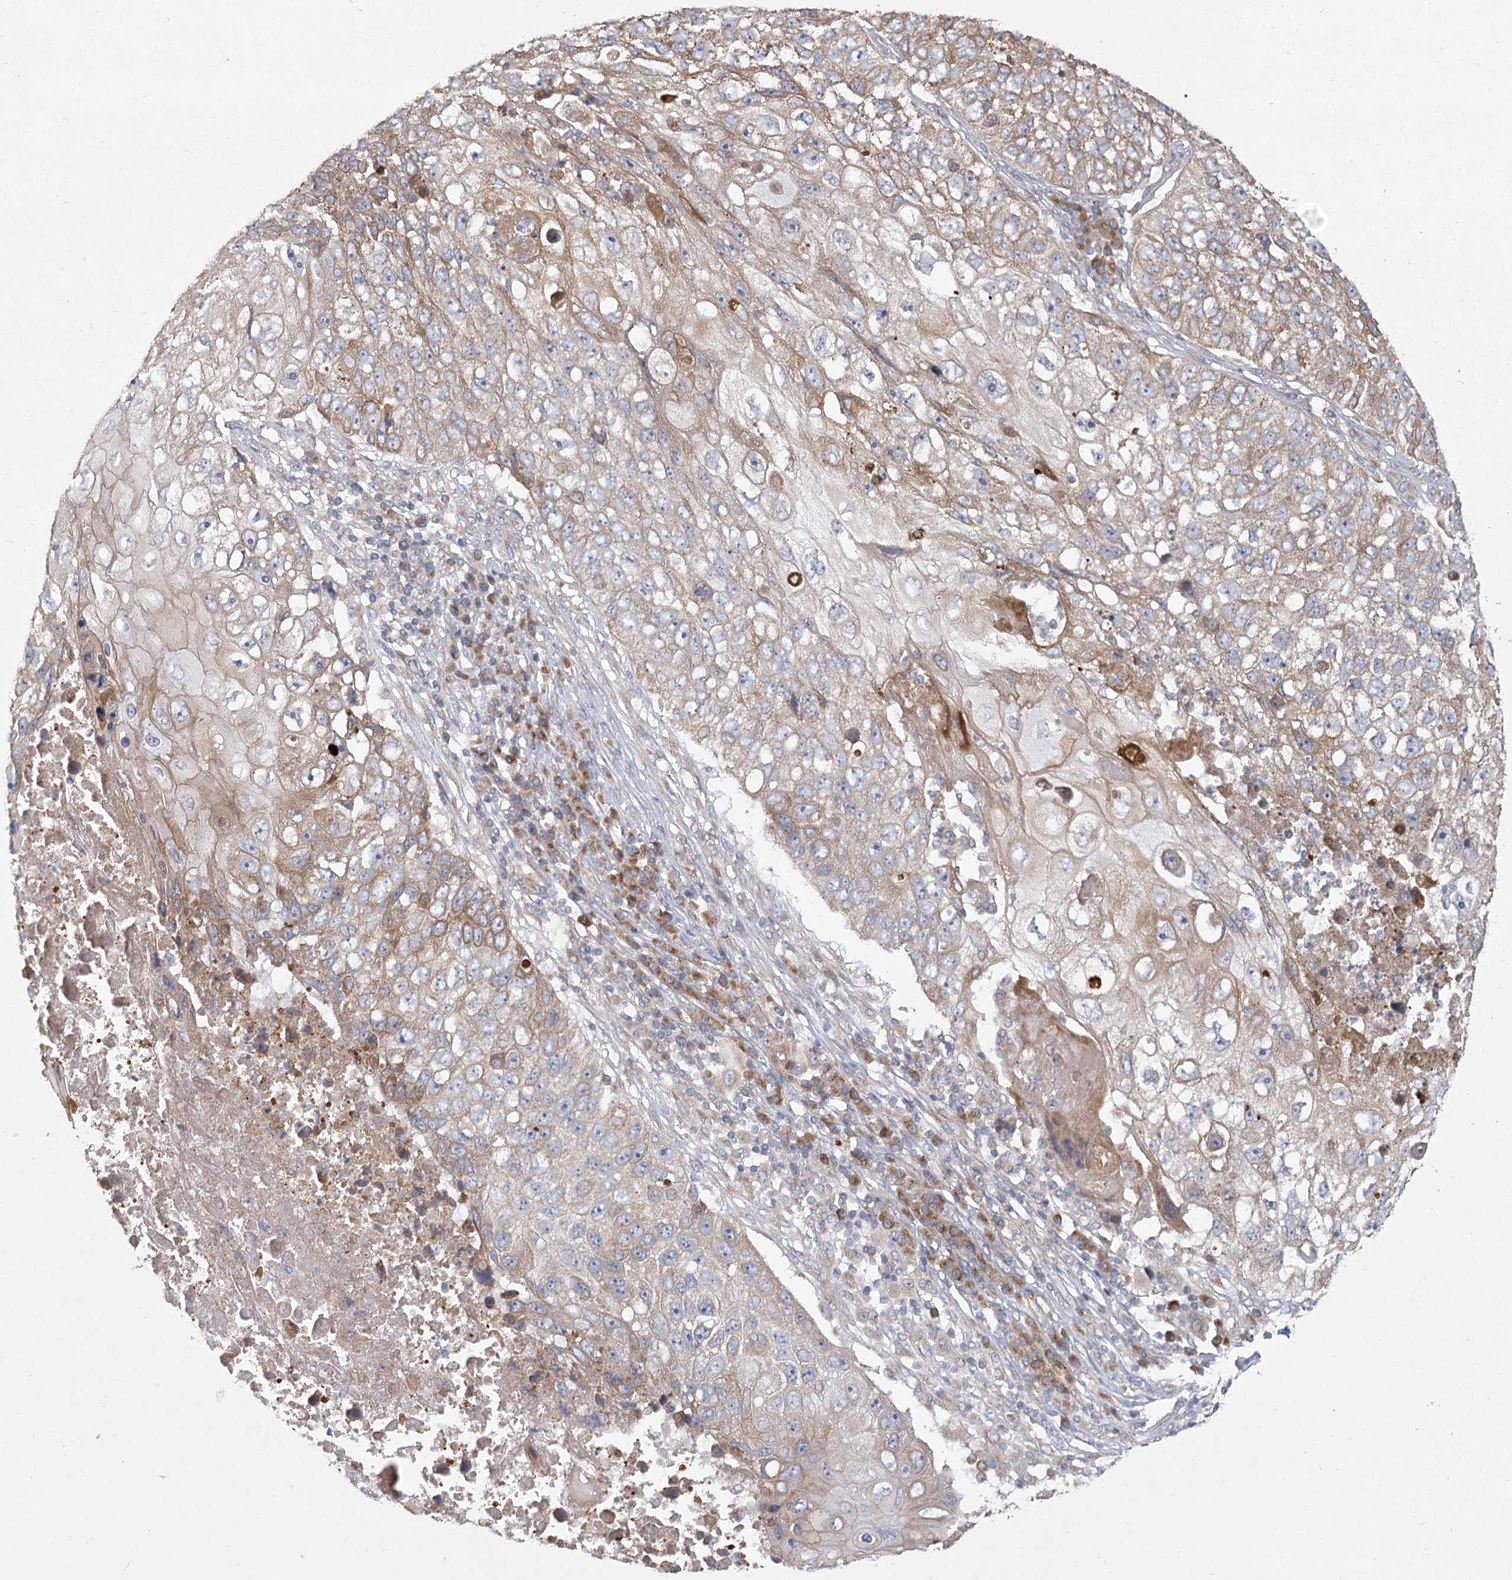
{"staining": {"intensity": "moderate", "quantity": "<25%", "location": "cytoplasmic/membranous"}, "tissue": "lung cancer", "cell_type": "Tumor cells", "image_type": "cancer", "snomed": [{"axis": "morphology", "description": "Squamous cell carcinoma, NOS"}, {"axis": "topography", "description": "Lung"}], "caption": "Immunohistochemistry (IHC) histopathology image of lung cancer (squamous cell carcinoma) stained for a protein (brown), which demonstrates low levels of moderate cytoplasmic/membranous positivity in about <25% of tumor cells.", "gene": "CNTLN", "patient": {"sex": "male", "age": 61}}